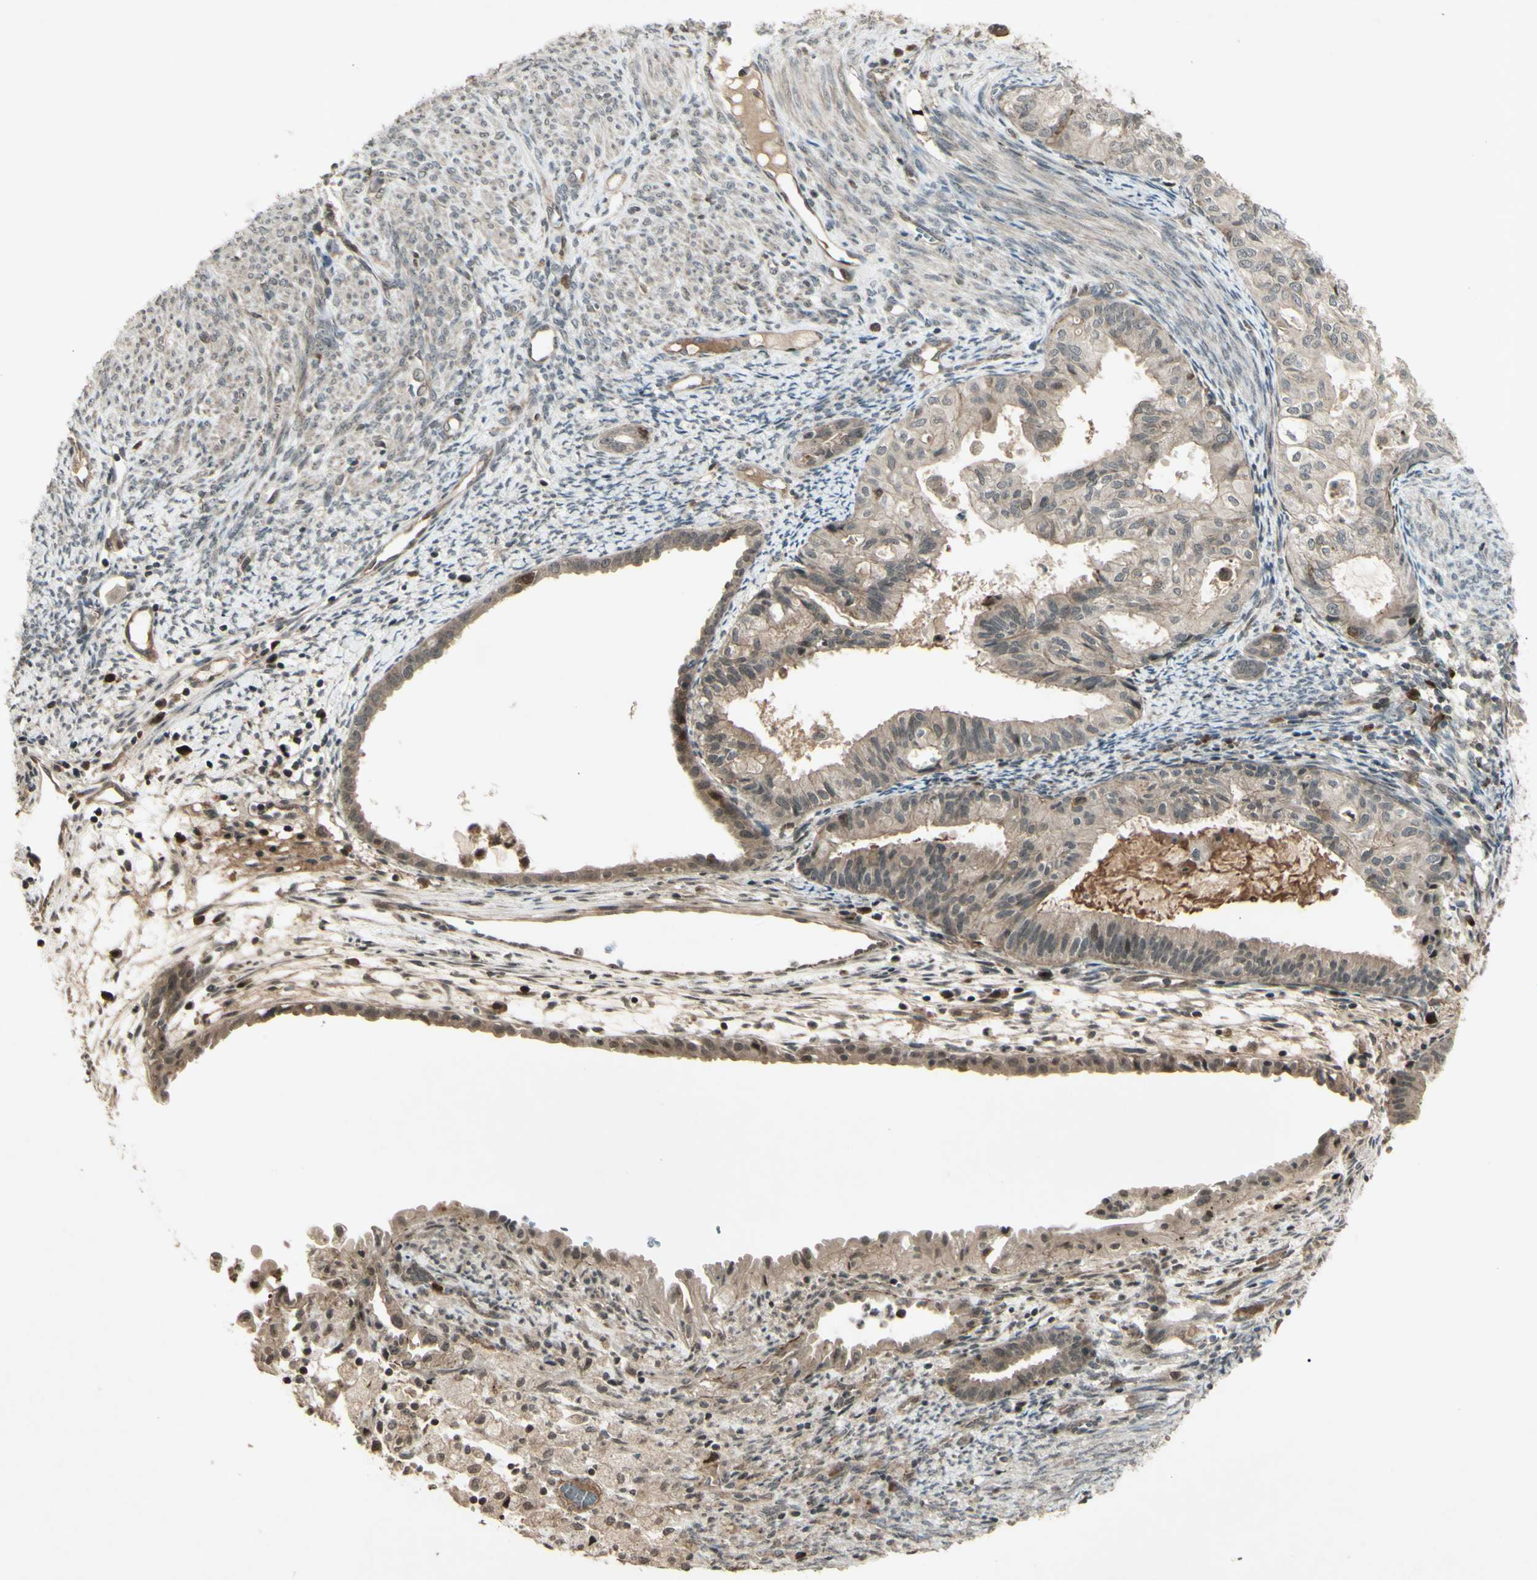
{"staining": {"intensity": "weak", "quantity": ">75%", "location": "cytoplasmic/membranous"}, "tissue": "cervical cancer", "cell_type": "Tumor cells", "image_type": "cancer", "snomed": [{"axis": "morphology", "description": "Normal tissue, NOS"}, {"axis": "morphology", "description": "Adenocarcinoma, NOS"}, {"axis": "topography", "description": "Cervix"}, {"axis": "topography", "description": "Endometrium"}], "caption": "Immunohistochemistry (DAB) staining of cervical cancer (adenocarcinoma) exhibits weak cytoplasmic/membranous protein positivity in about >75% of tumor cells.", "gene": "BLNK", "patient": {"sex": "female", "age": 86}}